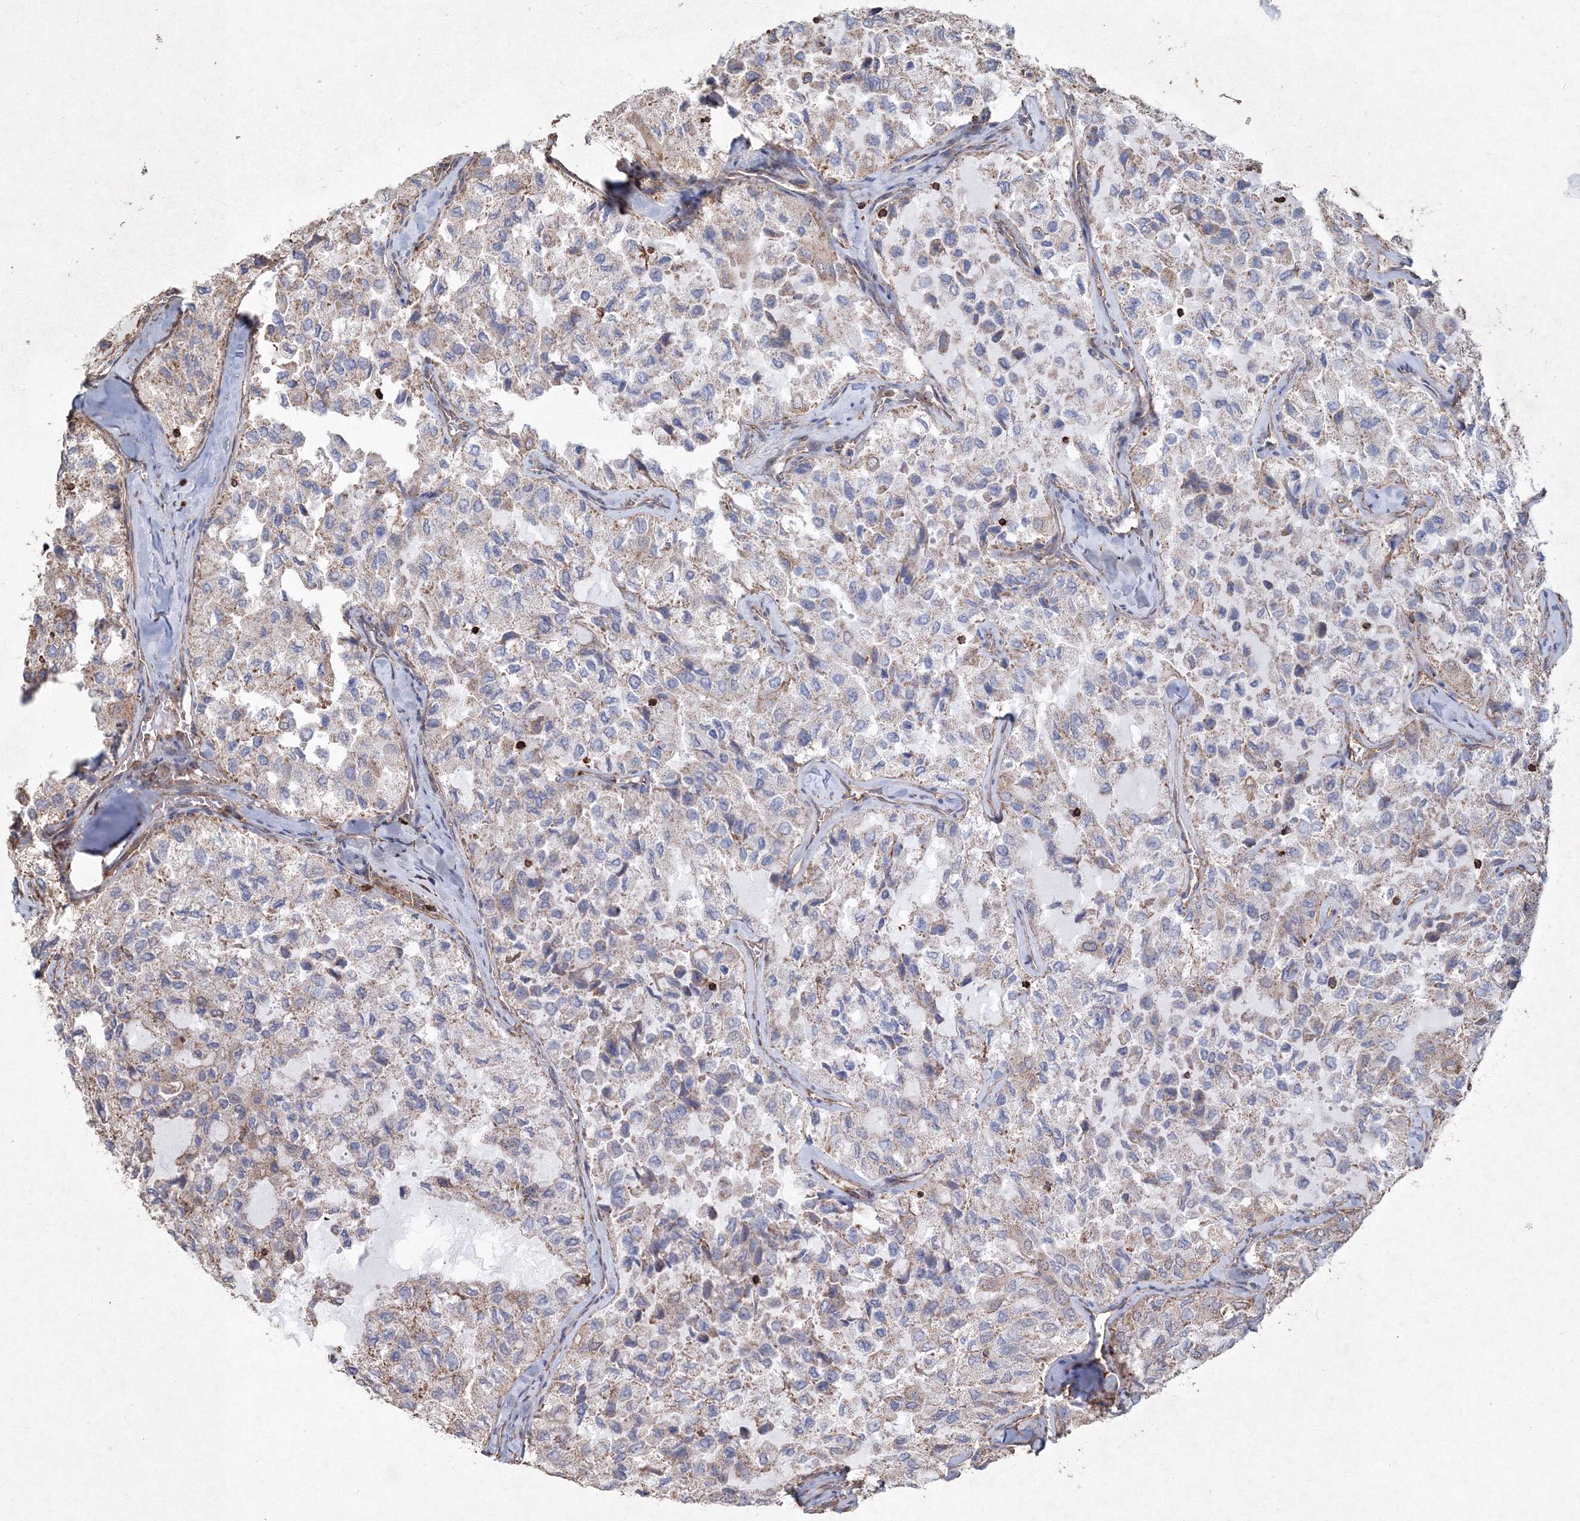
{"staining": {"intensity": "weak", "quantity": "25%-75%", "location": "cytoplasmic/membranous"}, "tissue": "thyroid cancer", "cell_type": "Tumor cells", "image_type": "cancer", "snomed": [{"axis": "morphology", "description": "Follicular adenoma carcinoma, NOS"}, {"axis": "topography", "description": "Thyroid gland"}], "caption": "Protein analysis of follicular adenoma carcinoma (thyroid) tissue displays weak cytoplasmic/membranous staining in about 25%-75% of tumor cells.", "gene": "TMEM139", "patient": {"sex": "male", "age": 75}}